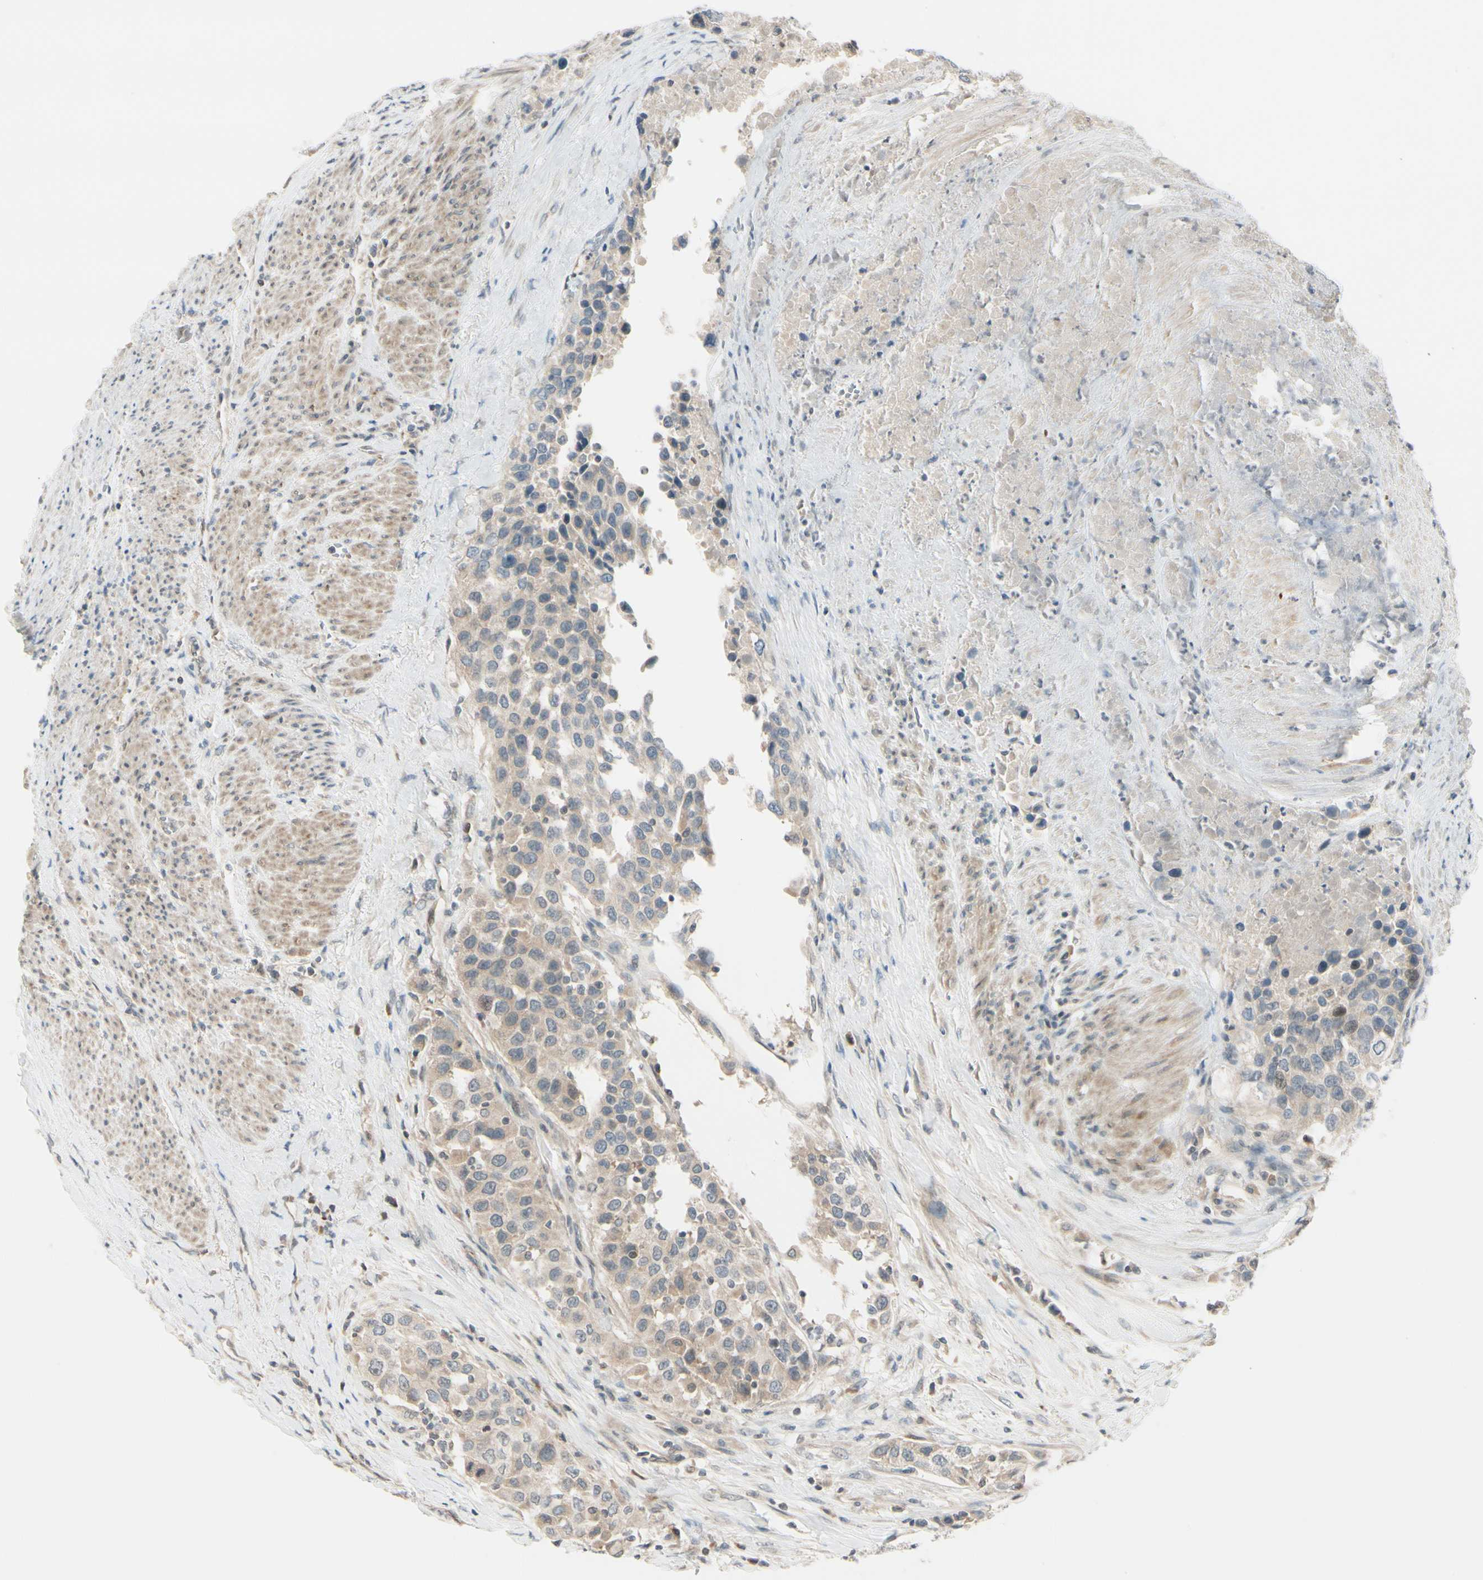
{"staining": {"intensity": "weak", "quantity": "25%-75%", "location": "cytoplasmic/membranous"}, "tissue": "urothelial cancer", "cell_type": "Tumor cells", "image_type": "cancer", "snomed": [{"axis": "morphology", "description": "Urothelial carcinoma, High grade"}, {"axis": "topography", "description": "Urinary bladder"}], "caption": "The photomicrograph exhibits a brown stain indicating the presence of a protein in the cytoplasmic/membranous of tumor cells in urothelial carcinoma (high-grade).", "gene": "FGF10", "patient": {"sex": "female", "age": 80}}